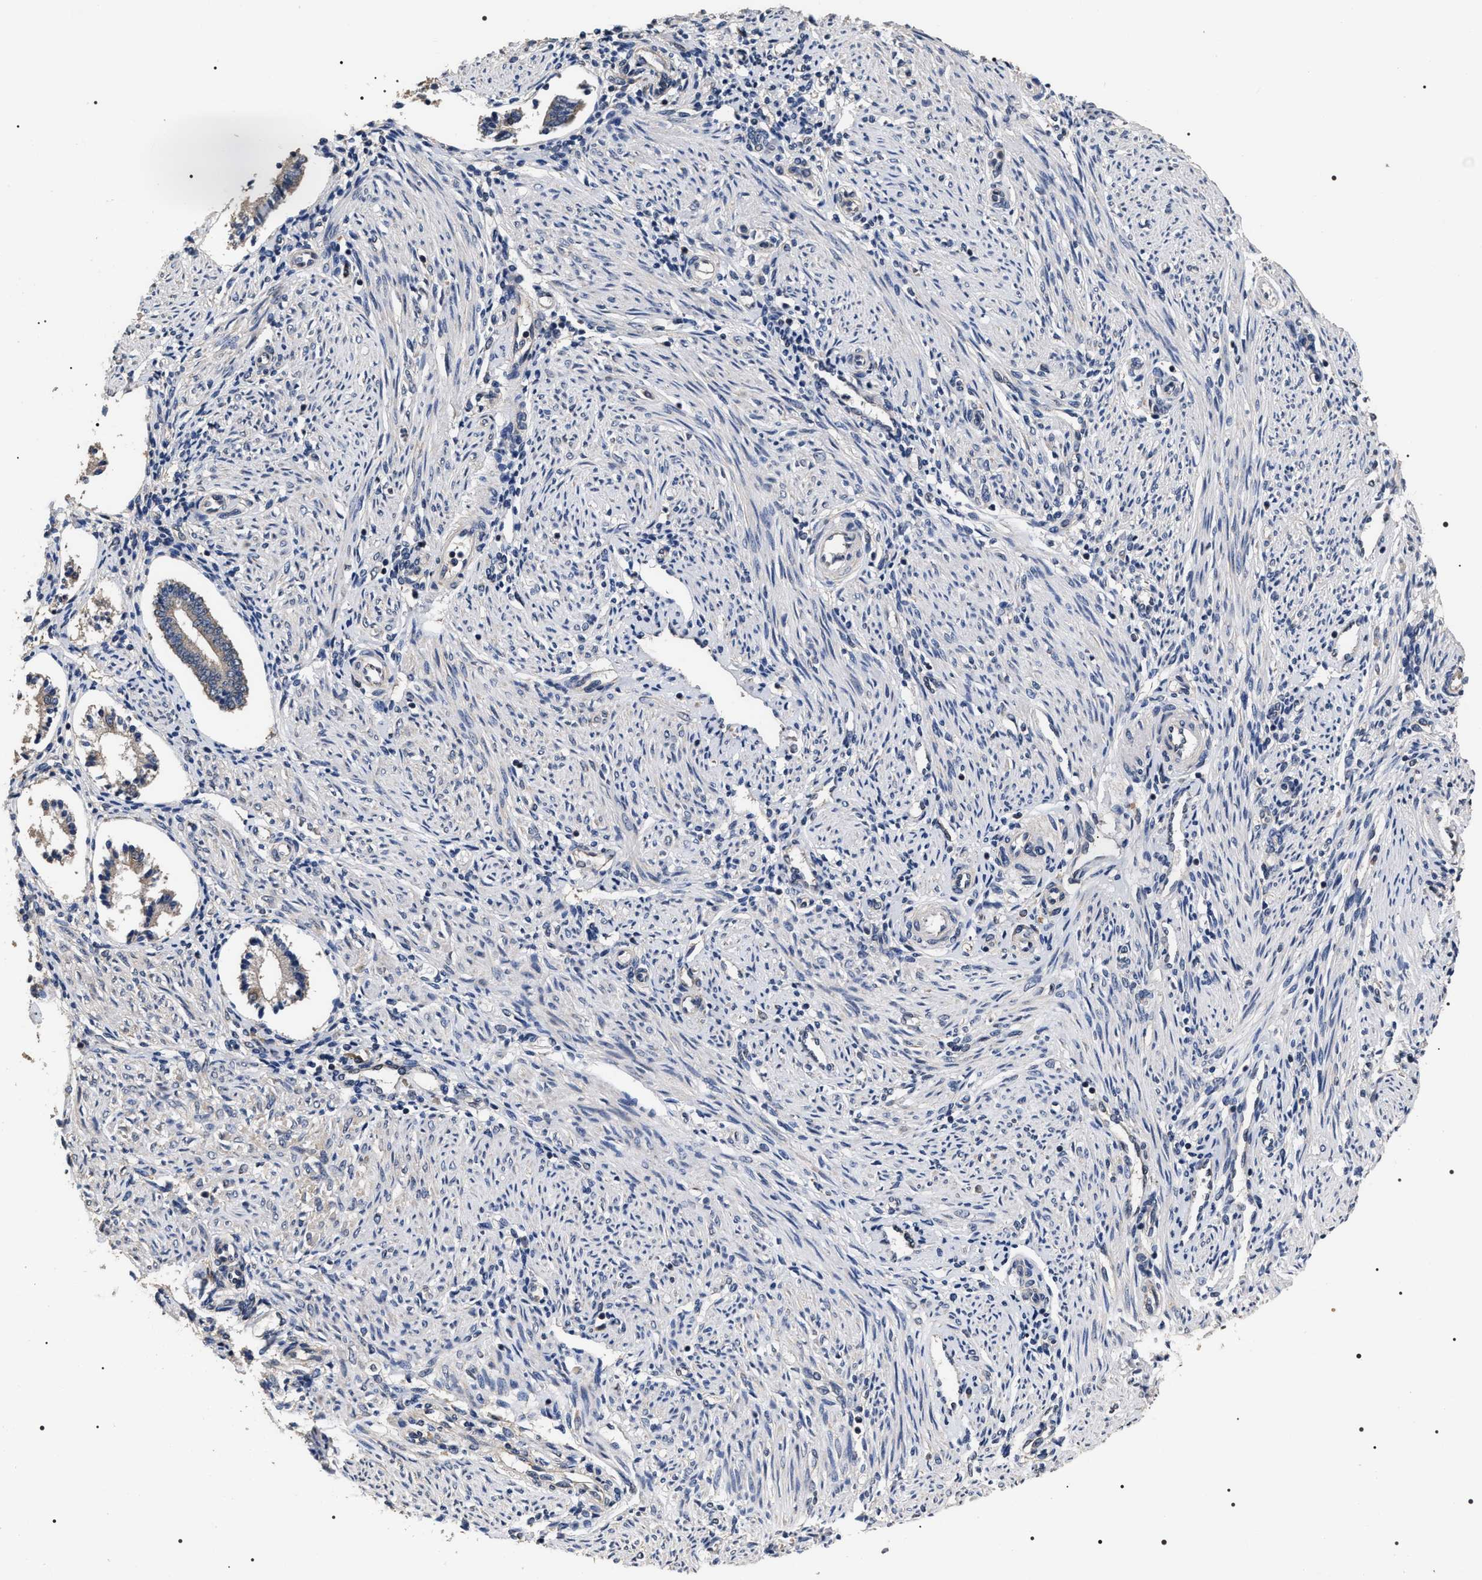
{"staining": {"intensity": "moderate", "quantity": "25%-75%", "location": "cytoplasmic/membranous"}, "tissue": "endometrium", "cell_type": "Cells in endometrial stroma", "image_type": "normal", "snomed": [{"axis": "morphology", "description": "Normal tissue, NOS"}, {"axis": "topography", "description": "Endometrium"}], "caption": "Endometrium stained with DAB IHC demonstrates medium levels of moderate cytoplasmic/membranous staining in approximately 25%-75% of cells in endometrial stroma.", "gene": "UPF3A", "patient": {"sex": "female", "age": 42}}